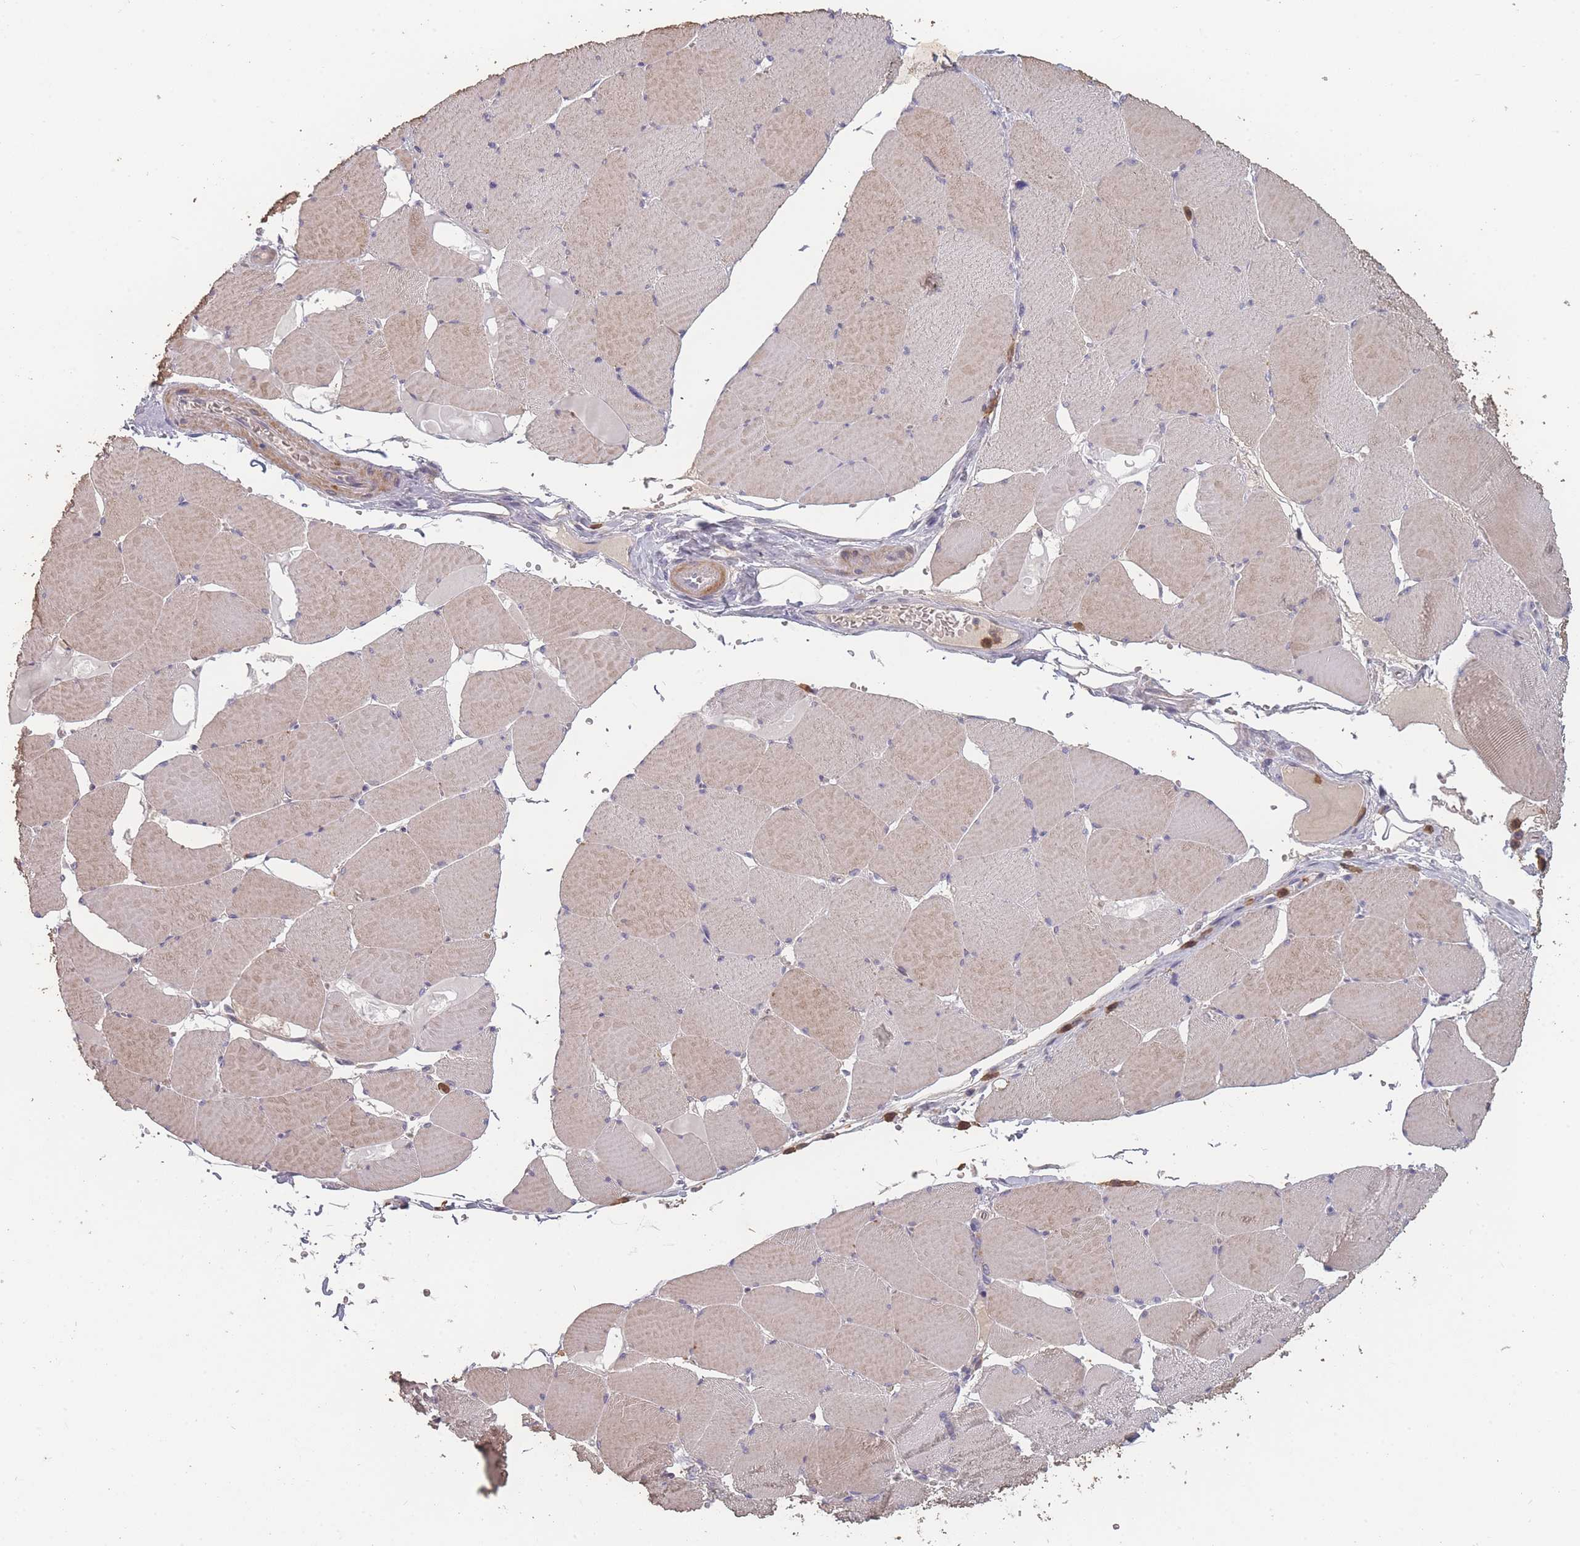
{"staining": {"intensity": "weak", "quantity": "25%-75%", "location": "cytoplasmic/membranous"}, "tissue": "skeletal muscle", "cell_type": "Myocytes", "image_type": "normal", "snomed": [{"axis": "morphology", "description": "Normal tissue, NOS"}, {"axis": "topography", "description": "Skeletal muscle"}, {"axis": "topography", "description": "Head-Neck"}], "caption": "Benign skeletal muscle demonstrates weak cytoplasmic/membranous staining in about 25%-75% of myocytes.", "gene": "BST1", "patient": {"sex": "male", "age": 66}}